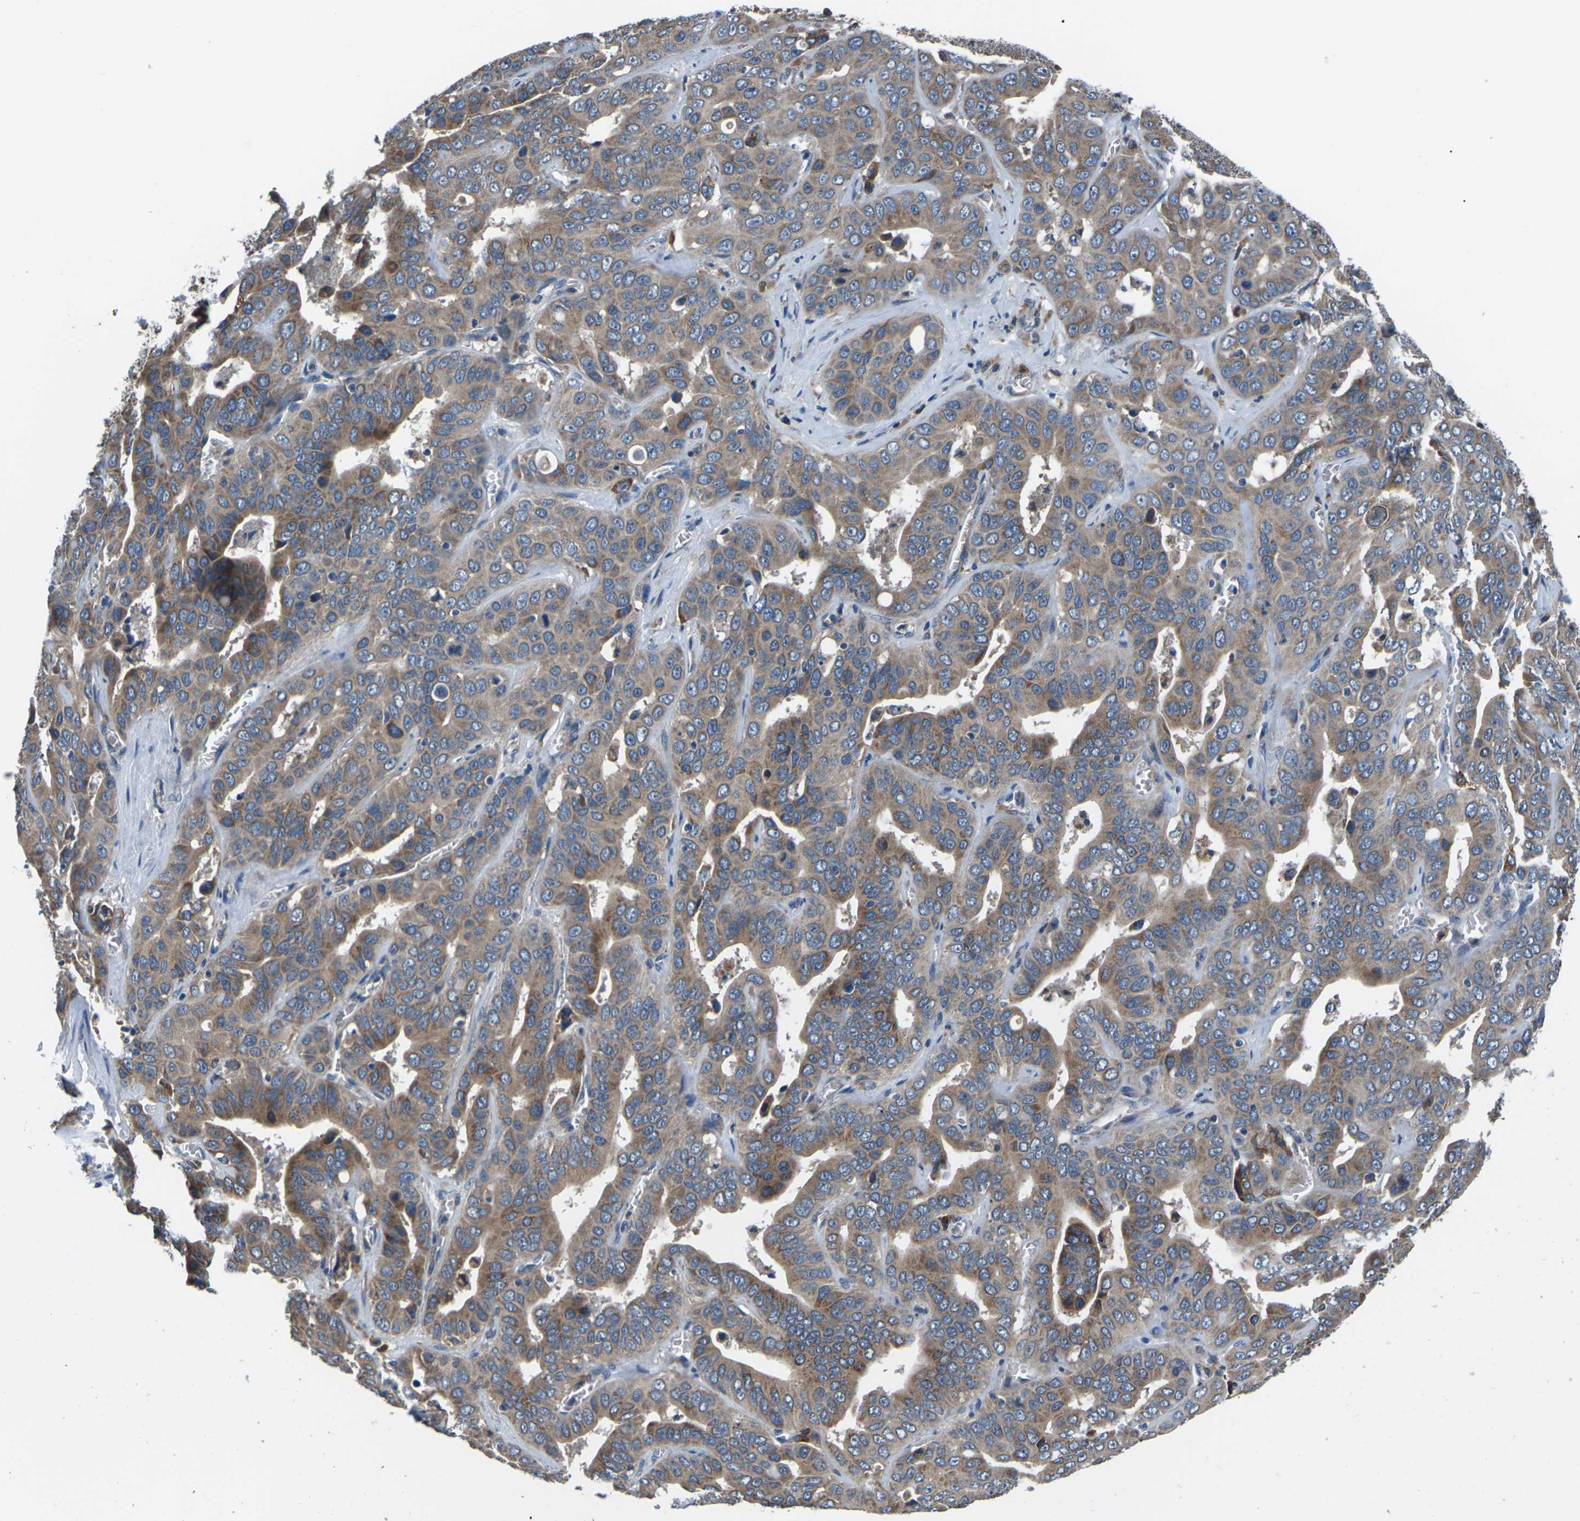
{"staining": {"intensity": "moderate", "quantity": ">75%", "location": "cytoplasmic/membranous"}, "tissue": "liver cancer", "cell_type": "Tumor cells", "image_type": "cancer", "snomed": [{"axis": "morphology", "description": "Cholangiocarcinoma"}, {"axis": "topography", "description": "Liver"}], "caption": "DAB (3,3'-diaminobenzidine) immunohistochemical staining of human liver cancer (cholangiocarcinoma) demonstrates moderate cytoplasmic/membranous protein positivity in approximately >75% of tumor cells. (DAB (3,3'-diaminobenzidine) IHC, brown staining for protein, blue staining for nuclei).", "gene": "GABRP", "patient": {"sex": "female", "age": 52}}